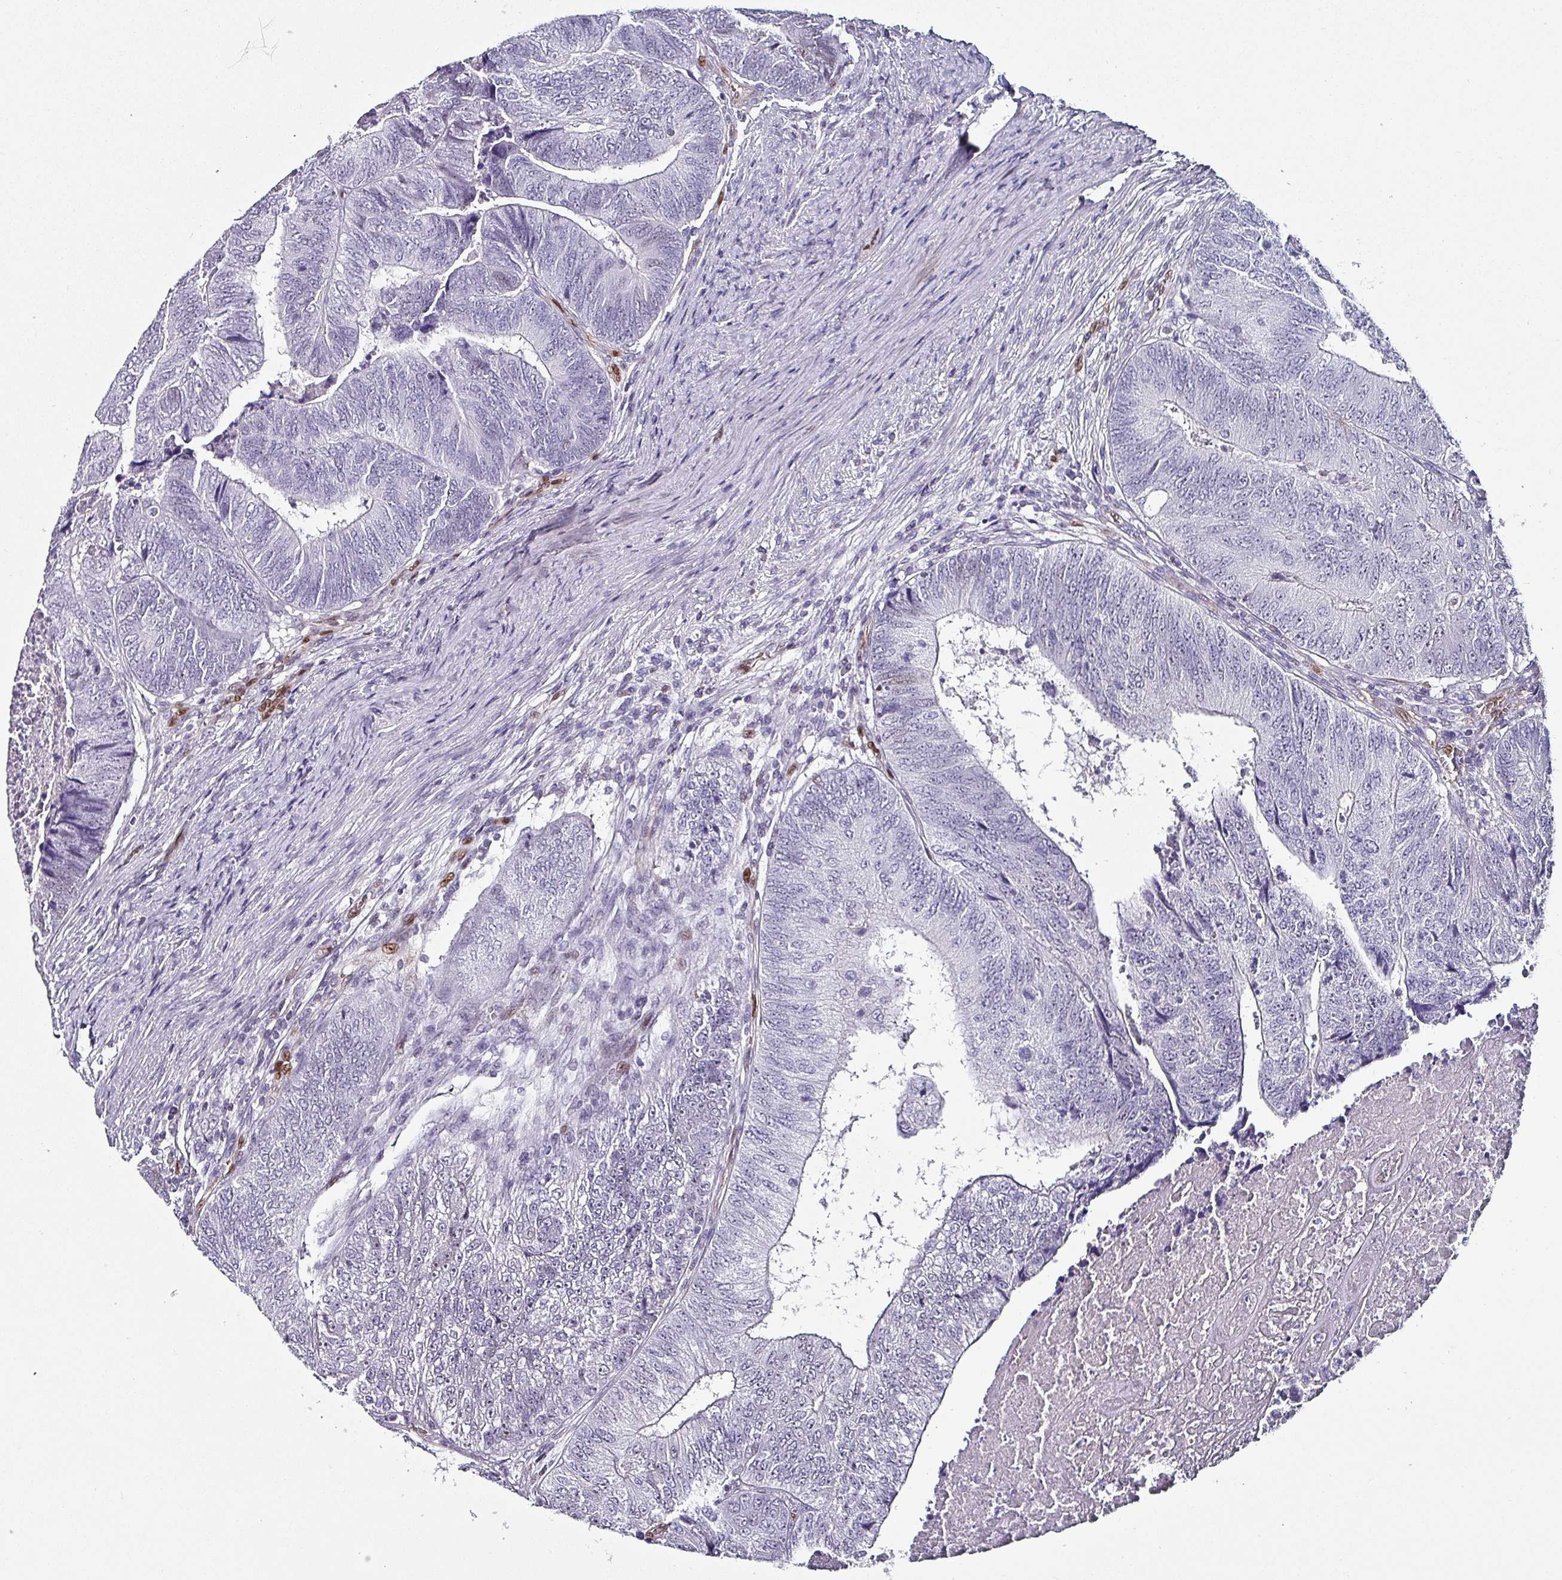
{"staining": {"intensity": "negative", "quantity": "none", "location": "none"}, "tissue": "colorectal cancer", "cell_type": "Tumor cells", "image_type": "cancer", "snomed": [{"axis": "morphology", "description": "Adenocarcinoma, NOS"}, {"axis": "topography", "description": "Colon"}], "caption": "An immunohistochemistry (IHC) image of colorectal cancer is shown. There is no staining in tumor cells of colorectal cancer.", "gene": "ZNF816-ZNF321P", "patient": {"sex": "female", "age": 67}}